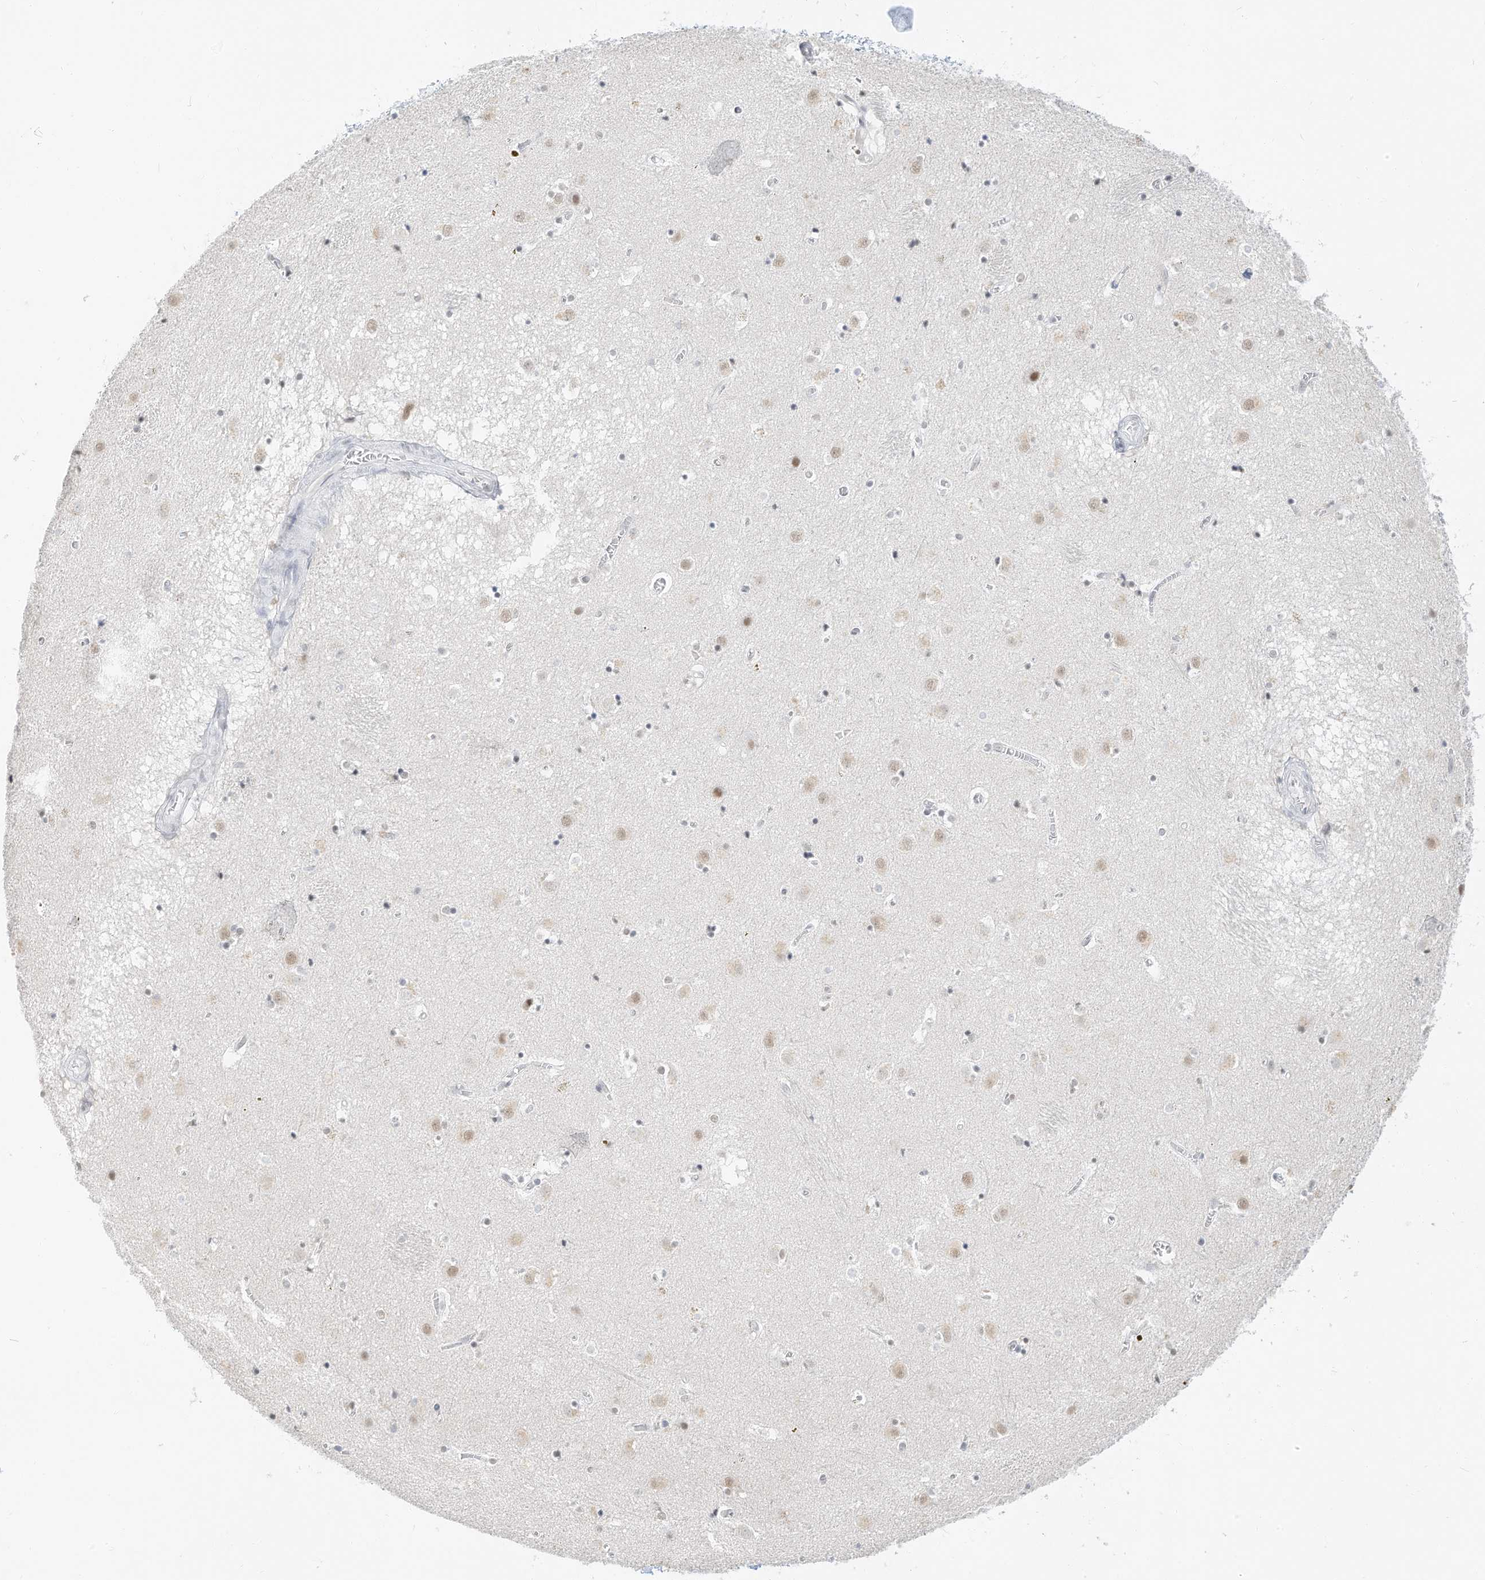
{"staining": {"intensity": "weak", "quantity": "<25%", "location": "nuclear"}, "tissue": "caudate", "cell_type": "Glial cells", "image_type": "normal", "snomed": [{"axis": "morphology", "description": "Normal tissue, NOS"}, {"axis": "topography", "description": "Lateral ventricle wall"}], "caption": "This is an immunohistochemistry (IHC) micrograph of unremarkable human caudate. There is no expression in glial cells.", "gene": "PGC", "patient": {"sex": "male", "age": 70}}